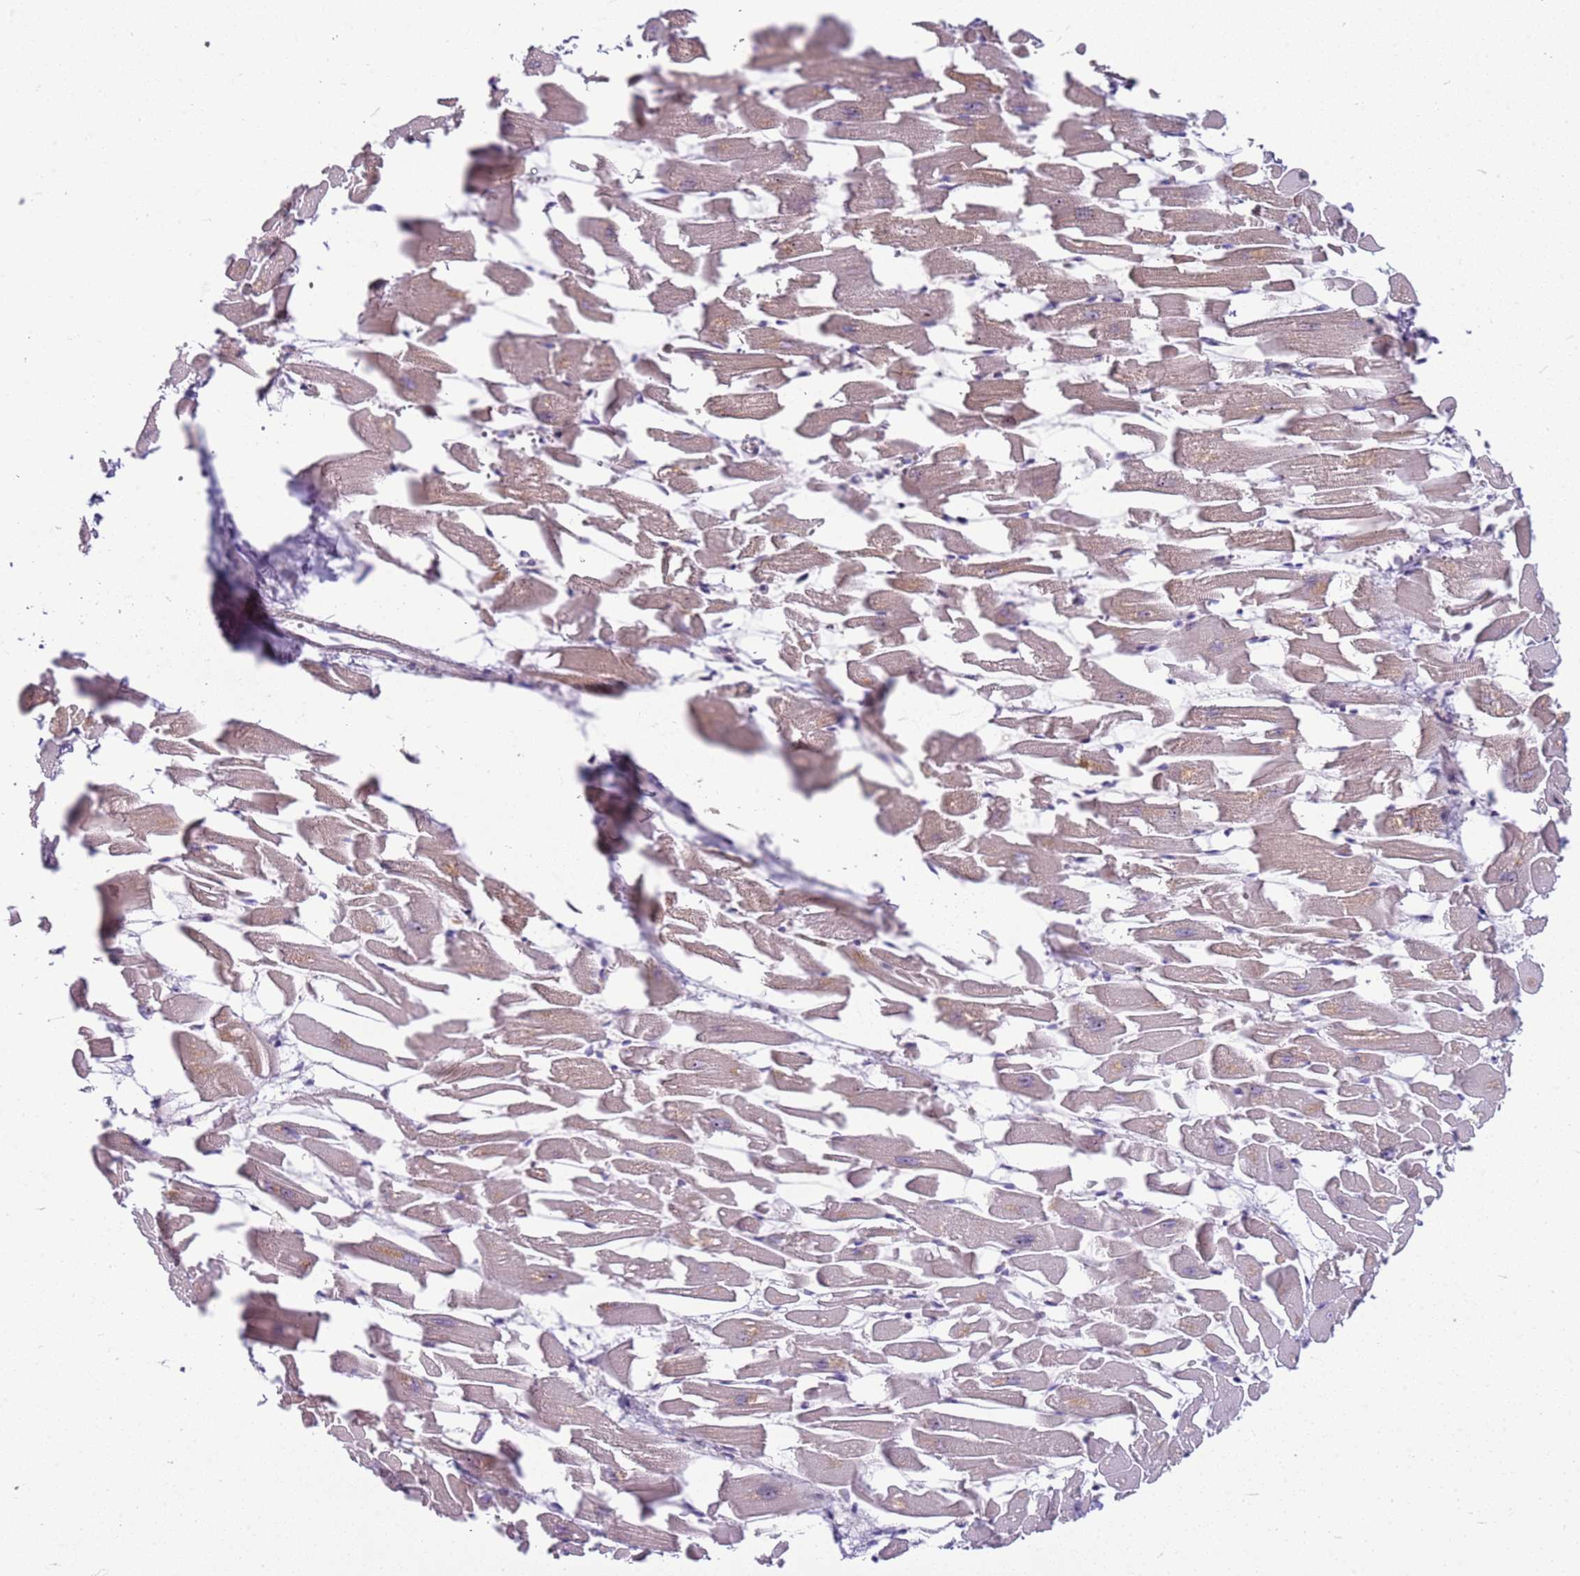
{"staining": {"intensity": "moderate", "quantity": "25%-75%", "location": "cytoplasmic/membranous"}, "tissue": "heart muscle", "cell_type": "Cardiomyocytes", "image_type": "normal", "snomed": [{"axis": "morphology", "description": "Normal tissue, NOS"}, {"axis": "topography", "description": "Heart"}], "caption": "This is an image of IHC staining of unremarkable heart muscle, which shows moderate positivity in the cytoplasmic/membranous of cardiomyocytes.", "gene": "UCMA", "patient": {"sex": "female", "age": 64}}